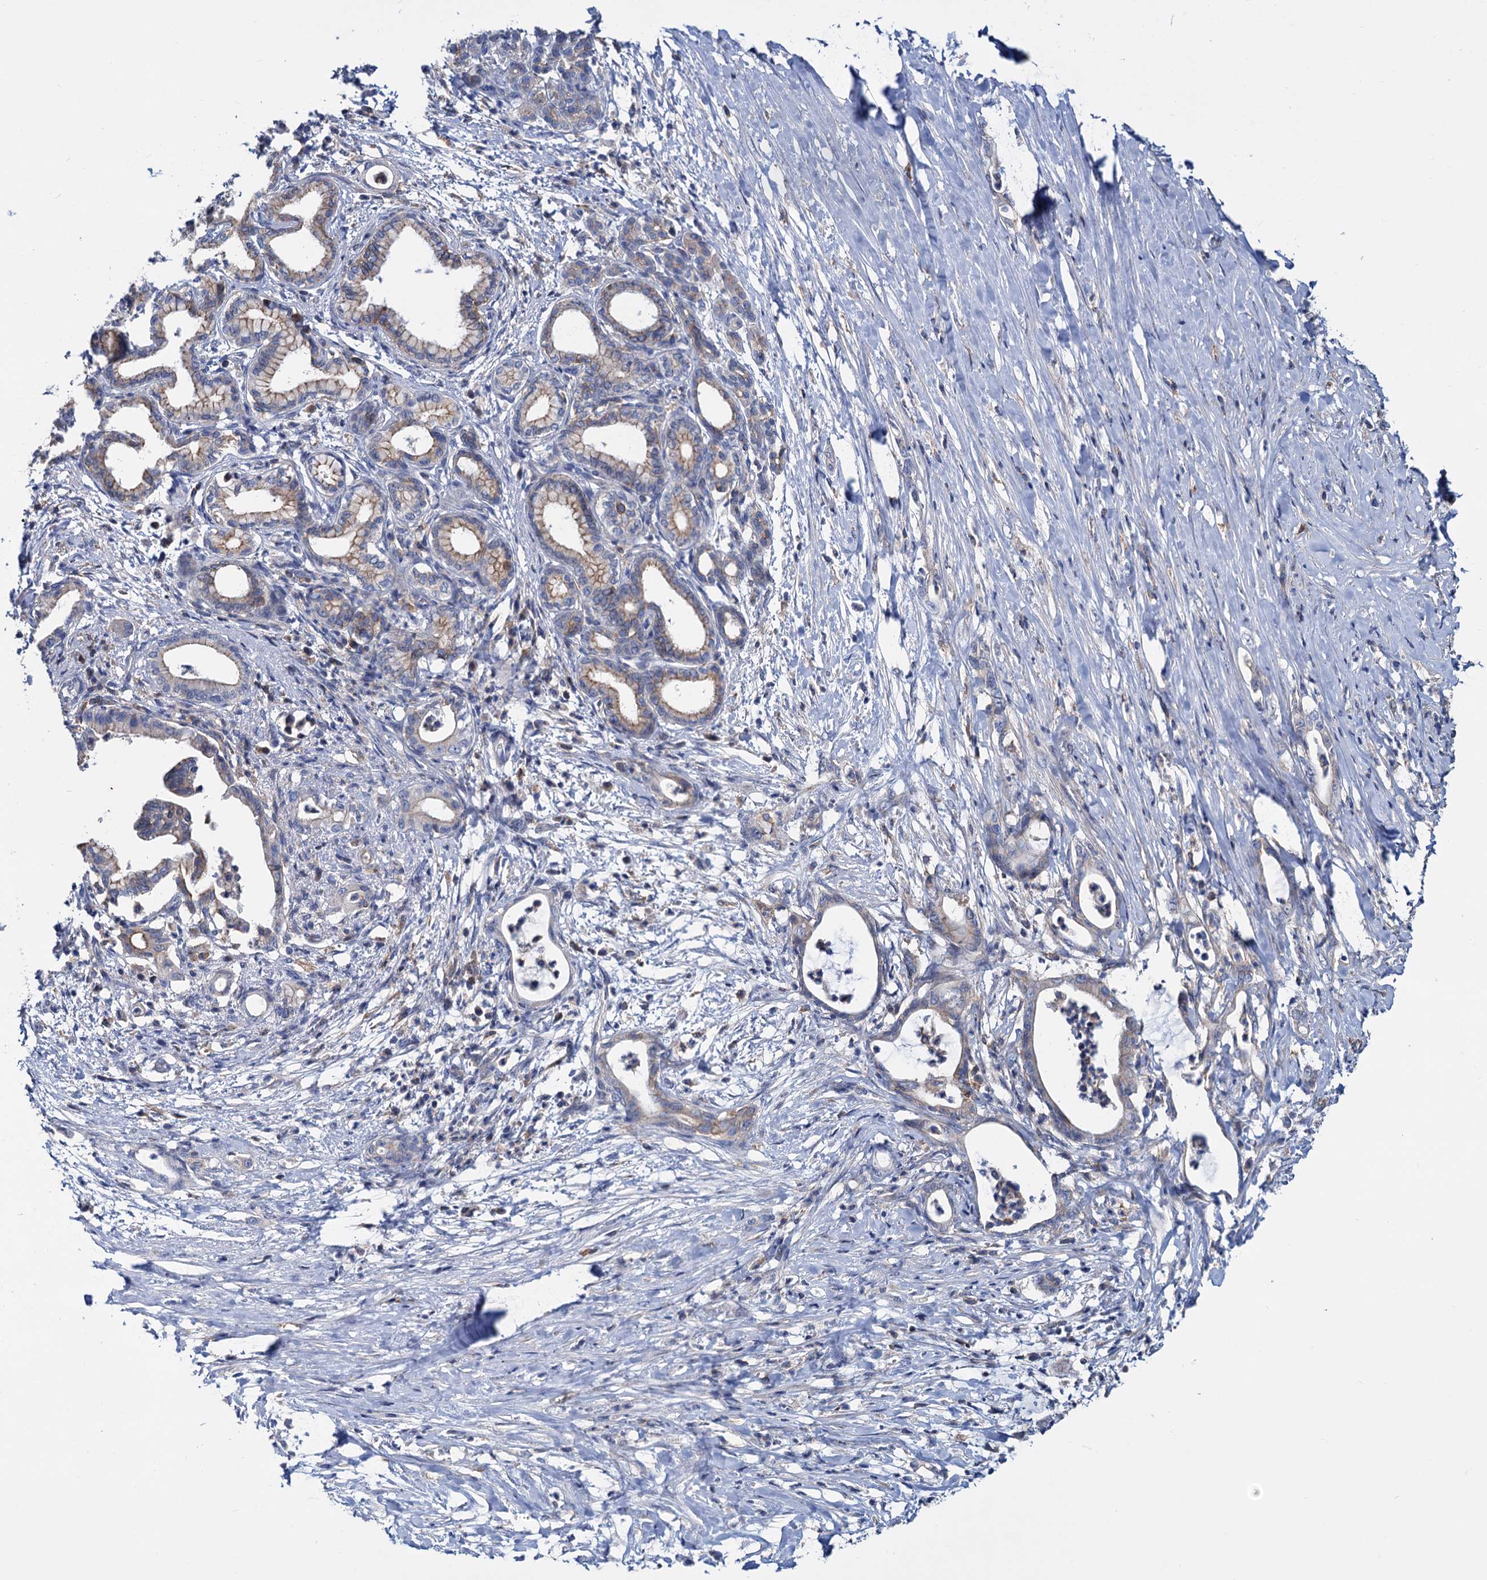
{"staining": {"intensity": "weak", "quantity": "25%-75%", "location": "cytoplasmic/membranous"}, "tissue": "pancreatic cancer", "cell_type": "Tumor cells", "image_type": "cancer", "snomed": [{"axis": "morphology", "description": "Adenocarcinoma, NOS"}, {"axis": "topography", "description": "Pancreas"}], "caption": "A high-resolution photomicrograph shows immunohistochemistry staining of pancreatic adenocarcinoma, which demonstrates weak cytoplasmic/membranous positivity in about 25%-75% of tumor cells. Using DAB (brown) and hematoxylin (blue) stains, captured at high magnification using brightfield microscopy.", "gene": "LRCH4", "patient": {"sex": "female", "age": 55}}